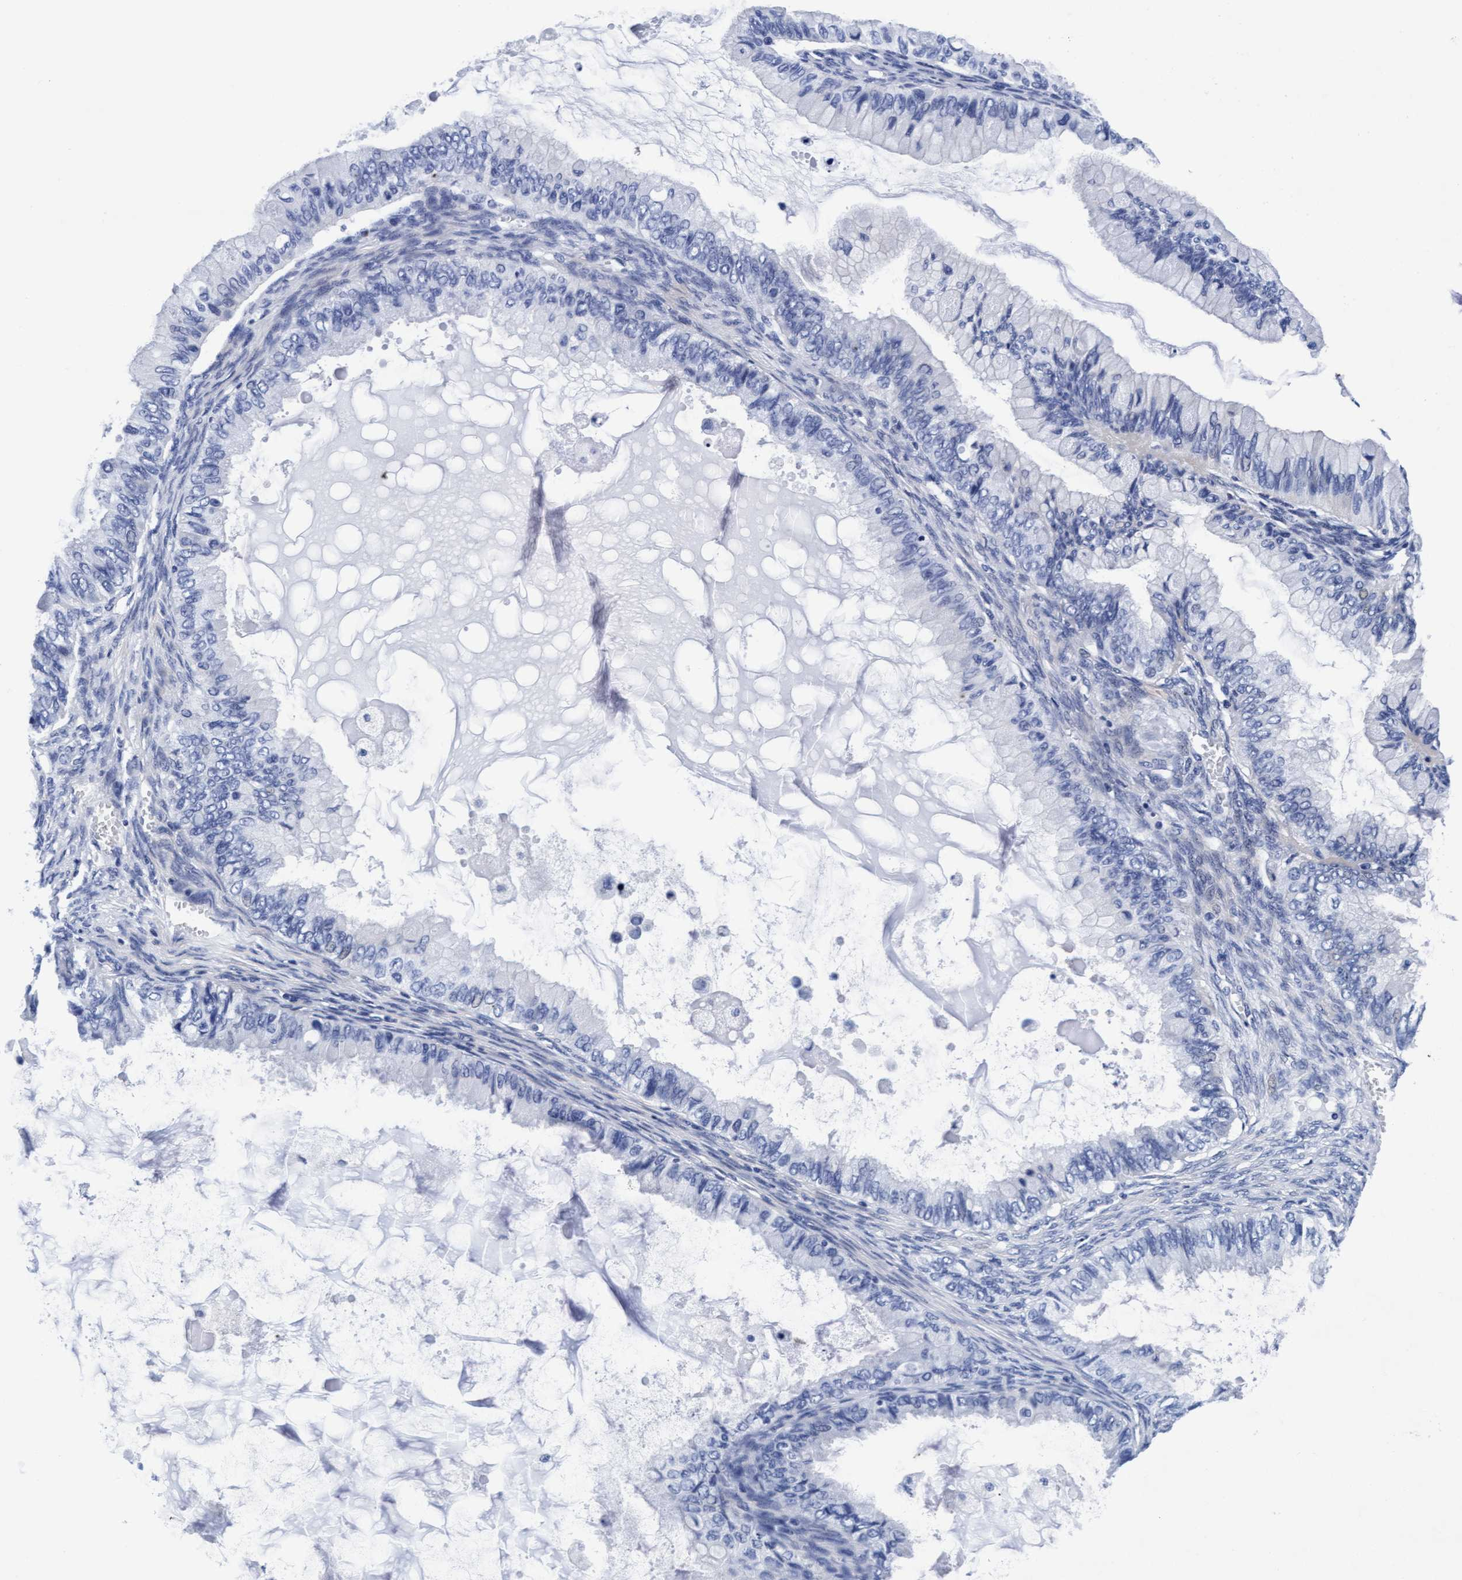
{"staining": {"intensity": "negative", "quantity": "none", "location": "none"}, "tissue": "ovarian cancer", "cell_type": "Tumor cells", "image_type": "cancer", "snomed": [{"axis": "morphology", "description": "Cystadenocarcinoma, mucinous, NOS"}, {"axis": "topography", "description": "Ovary"}], "caption": "Immunohistochemistry (IHC) image of neoplastic tissue: ovarian cancer stained with DAB exhibits no significant protein staining in tumor cells.", "gene": "ARSG", "patient": {"sex": "female", "age": 80}}